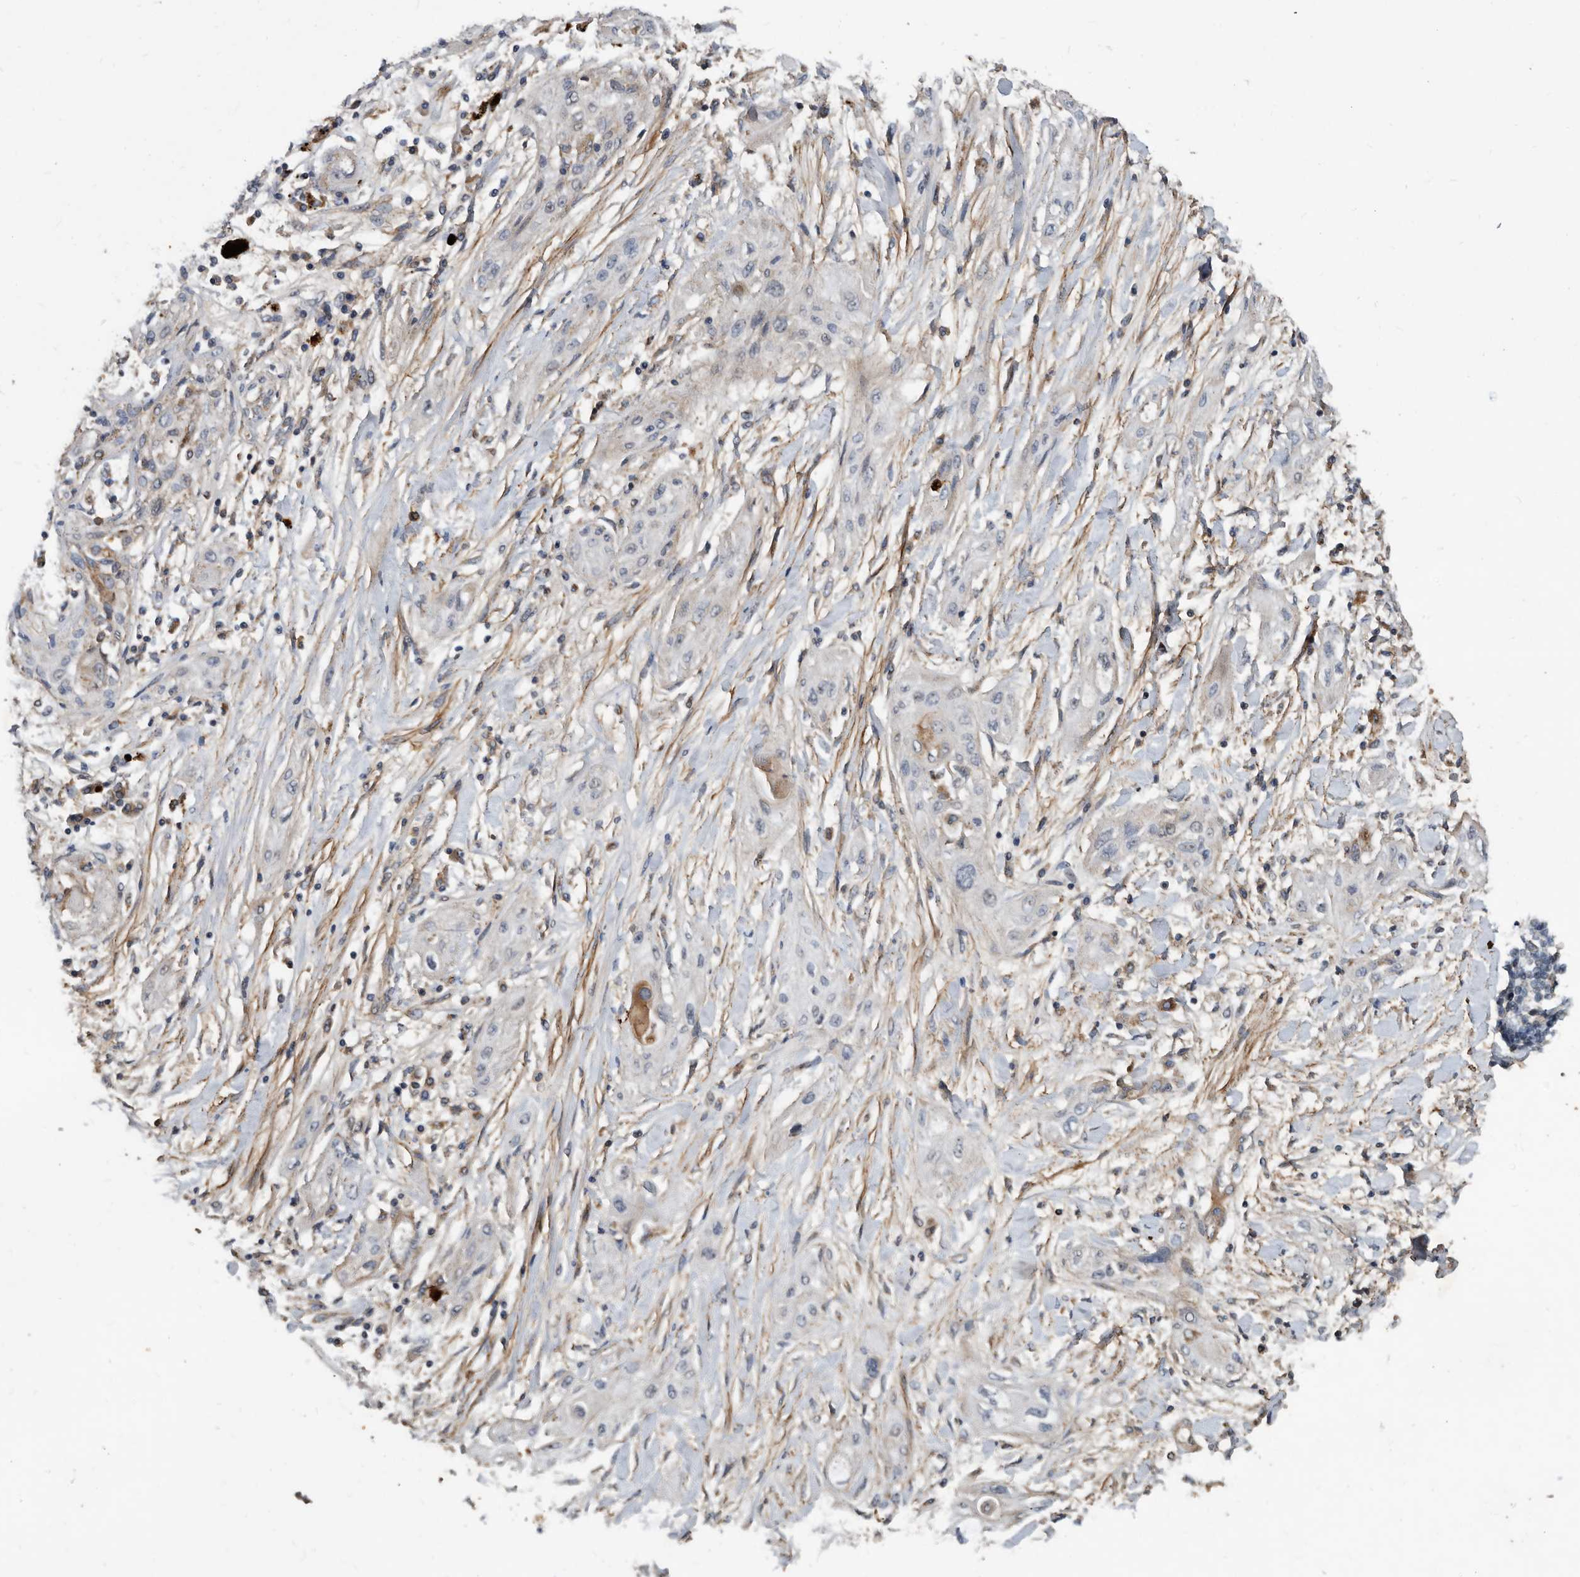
{"staining": {"intensity": "negative", "quantity": "none", "location": "none"}, "tissue": "lung cancer", "cell_type": "Tumor cells", "image_type": "cancer", "snomed": [{"axis": "morphology", "description": "Squamous cell carcinoma, NOS"}, {"axis": "topography", "description": "Lung"}], "caption": "Immunohistochemistry (IHC) photomicrograph of neoplastic tissue: squamous cell carcinoma (lung) stained with DAB reveals no significant protein expression in tumor cells.", "gene": "PI15", "patient": {"sex": "female", "age": 47}}